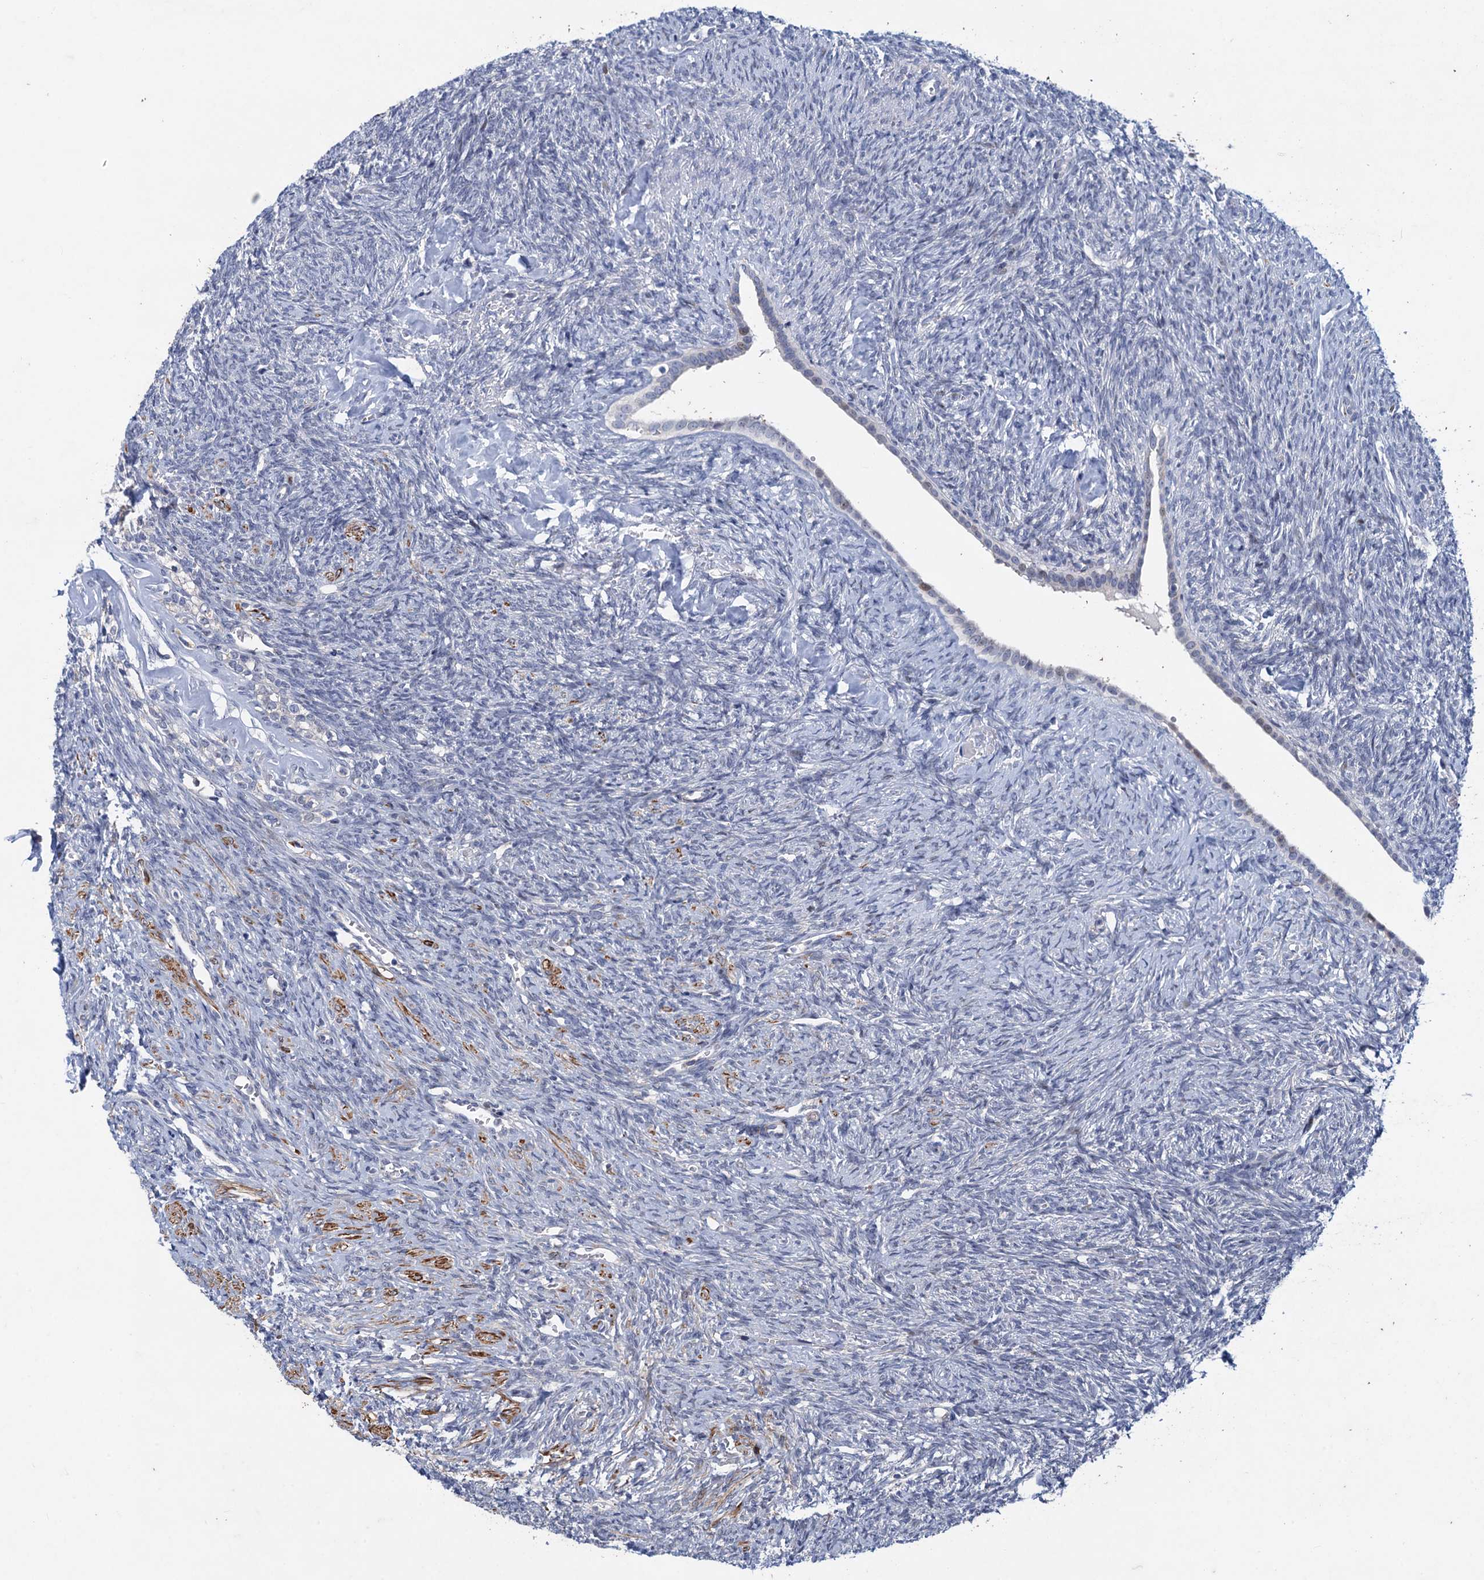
{"staining": {"intensity": "negative", "quantity": "none", "location": "none"}, "tissue": "ovary", "cell_type": "Ovarian stroma cells", "image_type": "normal", "snomed": [{"axis": "morphology", "description": "Normal tissue, NOS"}, {"axis": "topography", "description": "Ovary"}], "caption": "Immunohistochemical staining of benign ovary reveals no significant staining in ovarian stroma cells.", "gene": "ESYT3", "patient": {"sex": "female", "age": 41}}